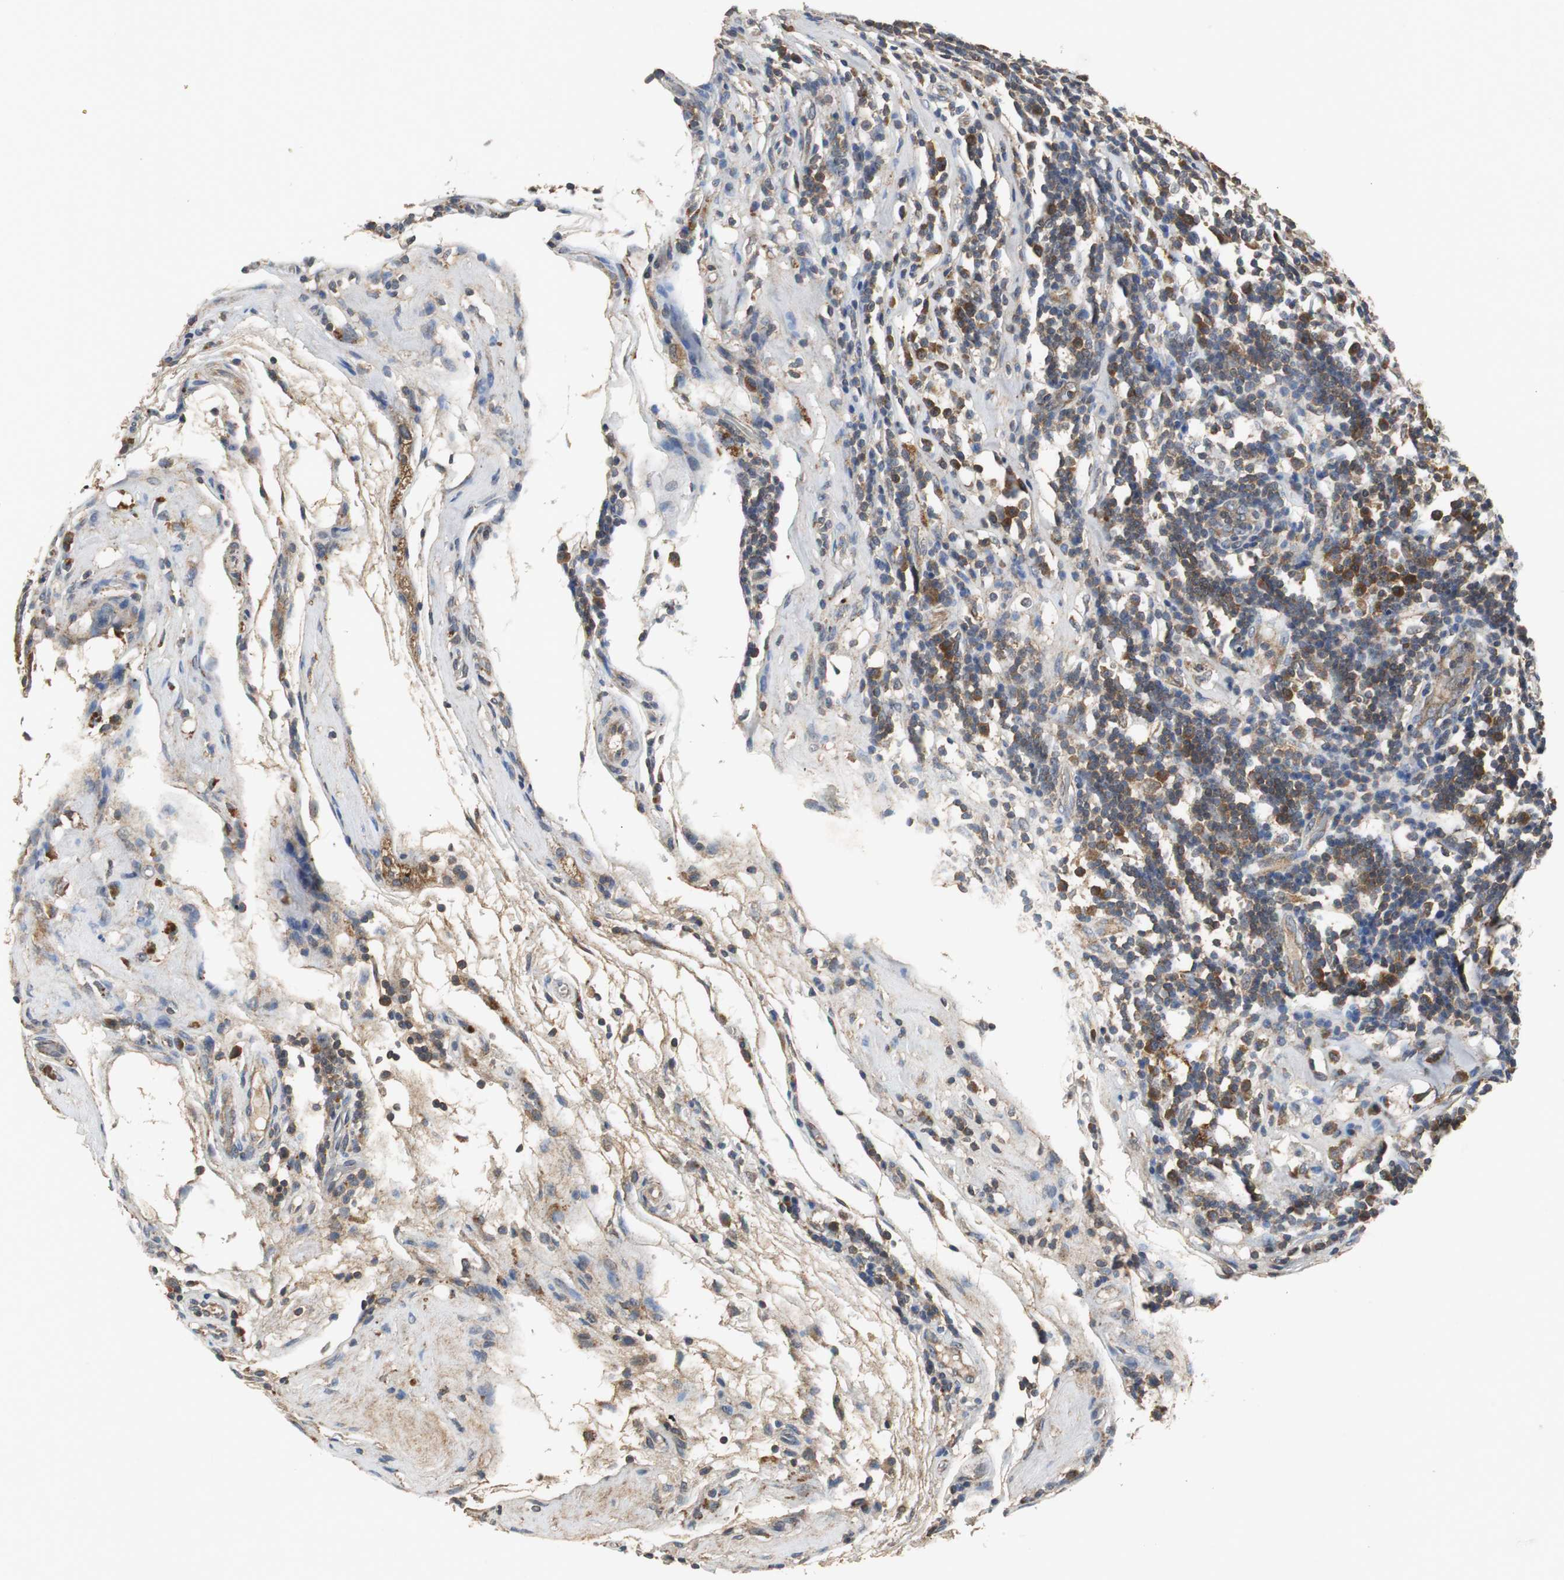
{"staining": {"intensity": "weak", "quantity": "25%-75%", "location": "cytoplasmic/membranous"}, "tissue": "testis cancer", "cell_type": "Tumor cells", "image_type": "cancer", "snomed": [{"axis": "morphology", "description": "Seminoma, NOS"}, {"axis": "topography", "description": "Testis"}], "caption": "Immunohistochemistry (IHC) image of testis seminoma stained for a protein (brown), which demonstrates low levels of weak cytoplasmic/membranous positivity in about 25%-75% of tumor cells.", "gene": "VBP1", "patient": {"sex": "male", "age": 43}}